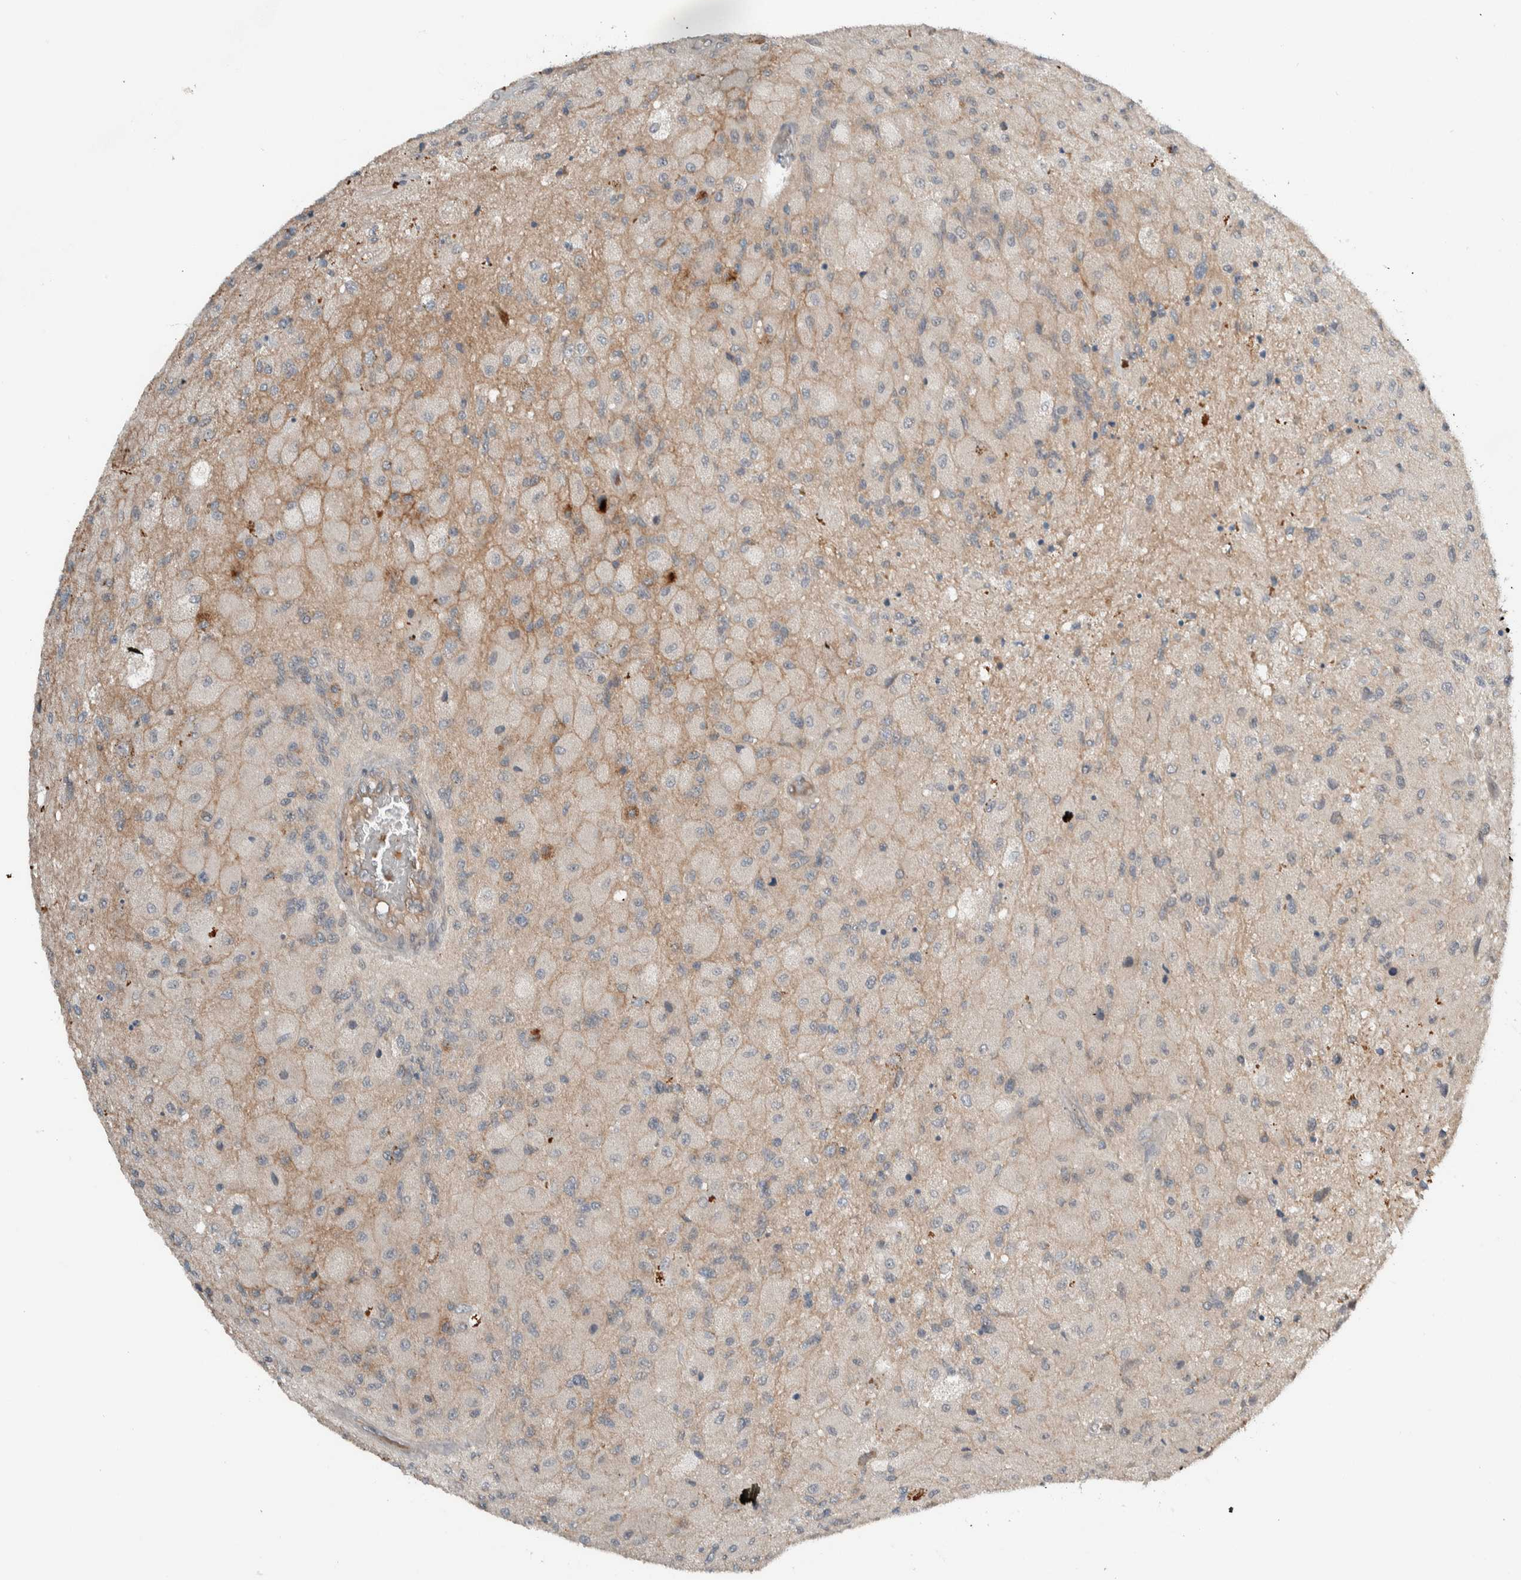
{"staining": {"intensity": "weak", "quantity": "<25%", "location": "cytoplasmic/membranous"}, "tissue": "glioma", "cell_type": "Tumor cells", "image_type": "cancer", "snomed": [{"axis": "morphology", "description": "Normal tissue, NOS"}, {"axis": "morphology", "description": "Glioma, malignant, High grade"}, {"axis": "topography", "description": "Cerebral cortex"}], "caption": "IHC image of malignant glioma (high-grade) stained for a protein (brown), which reveals no positivity in tumor cells.", "gene": "ARMC7", "patient": {"sex": "male", "age": 77}}